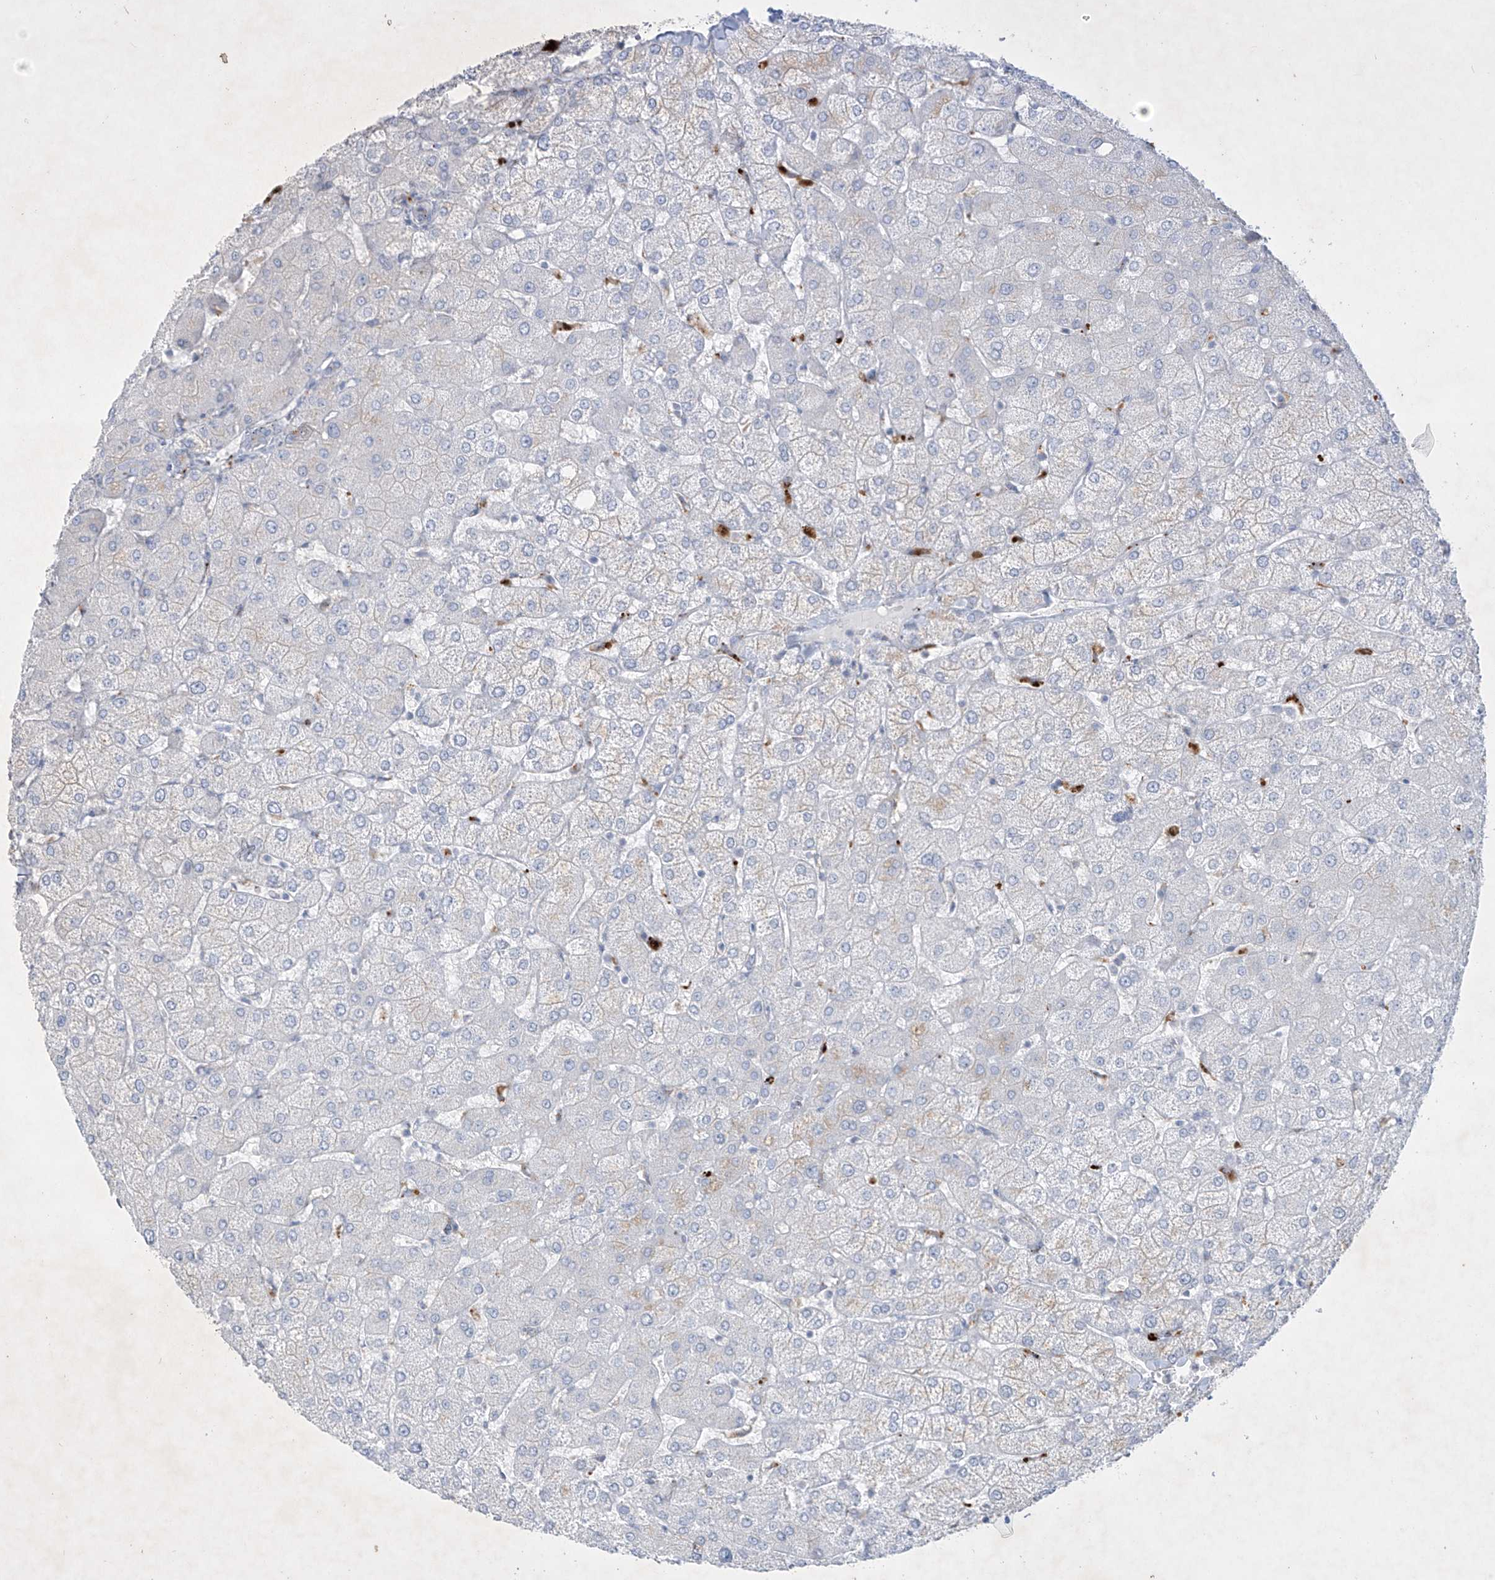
{"staining": {"intensity": "negative", "quantity": "none", "location": "none"}, "tissue": "liver", "cell_type": "Cholangiocytes", "image_type": "normal", "snomed": [{"axis": "morphology", "description": "Normal tissue, NOS"}, {"axis": "topography", "description": "Liver"}], "caption": "Immunohistochemistry image of benign liver: liver stained with DAB (3,3'-diaminobenzidine) demonstrates no significant protein staining in cholangiocytes.", "gene": "GPR137C", "patient": {"sex": "female", "age": 54}}